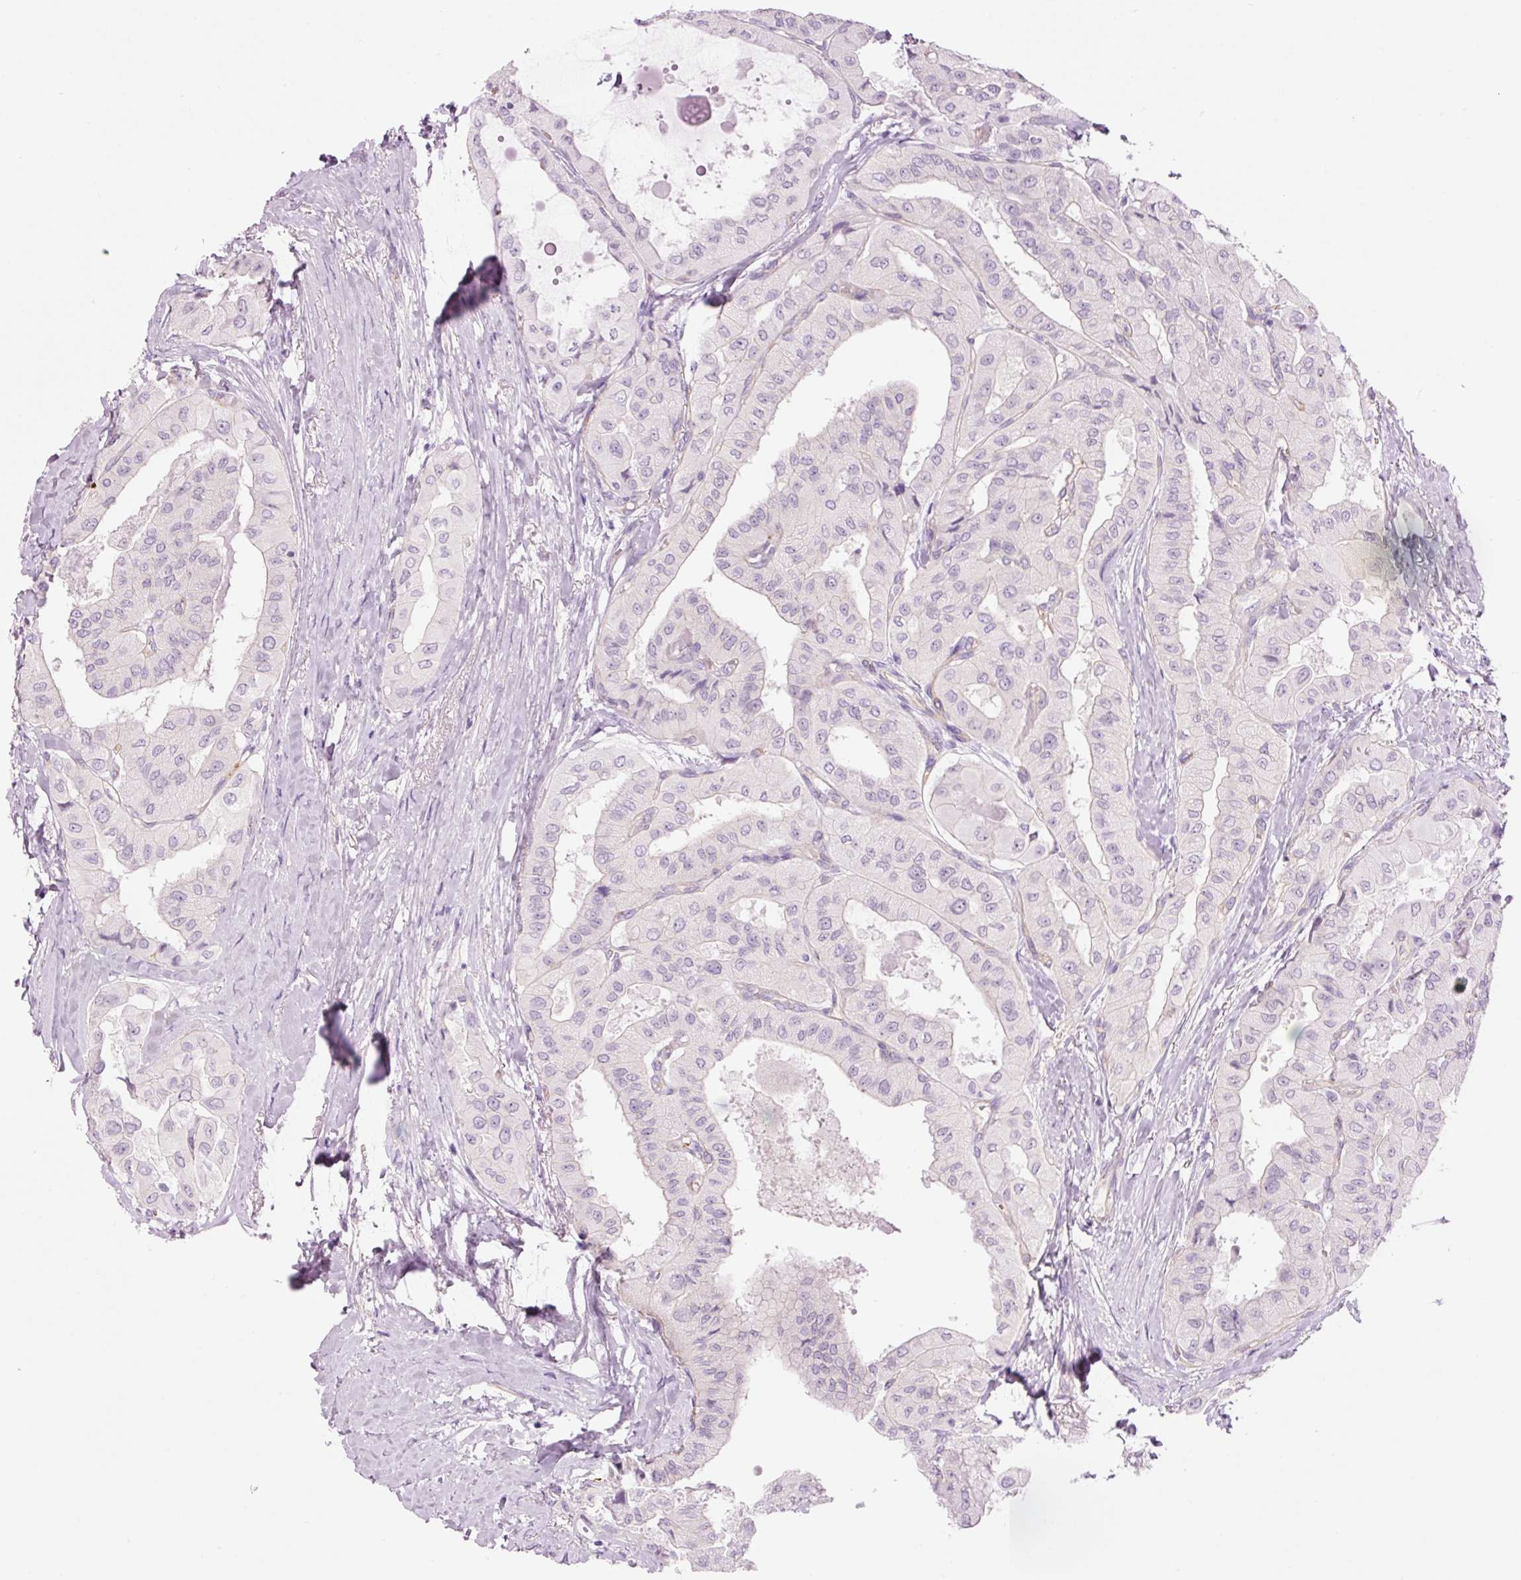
{"staining": {"intensity": "negative", "quantity": "none", "location": "none"}, "tissue": "thyroid cancer", "cell_type": "Tumor cells", "image_type": "cancer", "snomed": [{"axis": "morphology", "description": "Normal tissue, NOS"}, {"axis": "morphology", "description": "Papillary adenocarcinoma, NOS"}, {"axis": "topography", "description": "Thyroid gland"}], "caption": "Immunohistochemistry histopathology image of neoplastic tissue: thyroid cancer (papillary adenocarcinoma) stained with DAB (3,3'-diaminobenzidine) reveals no significant protein staining in tumor cells.", "gene": "HSPA4L", "patient": {"sex": "female", "age": 59}}